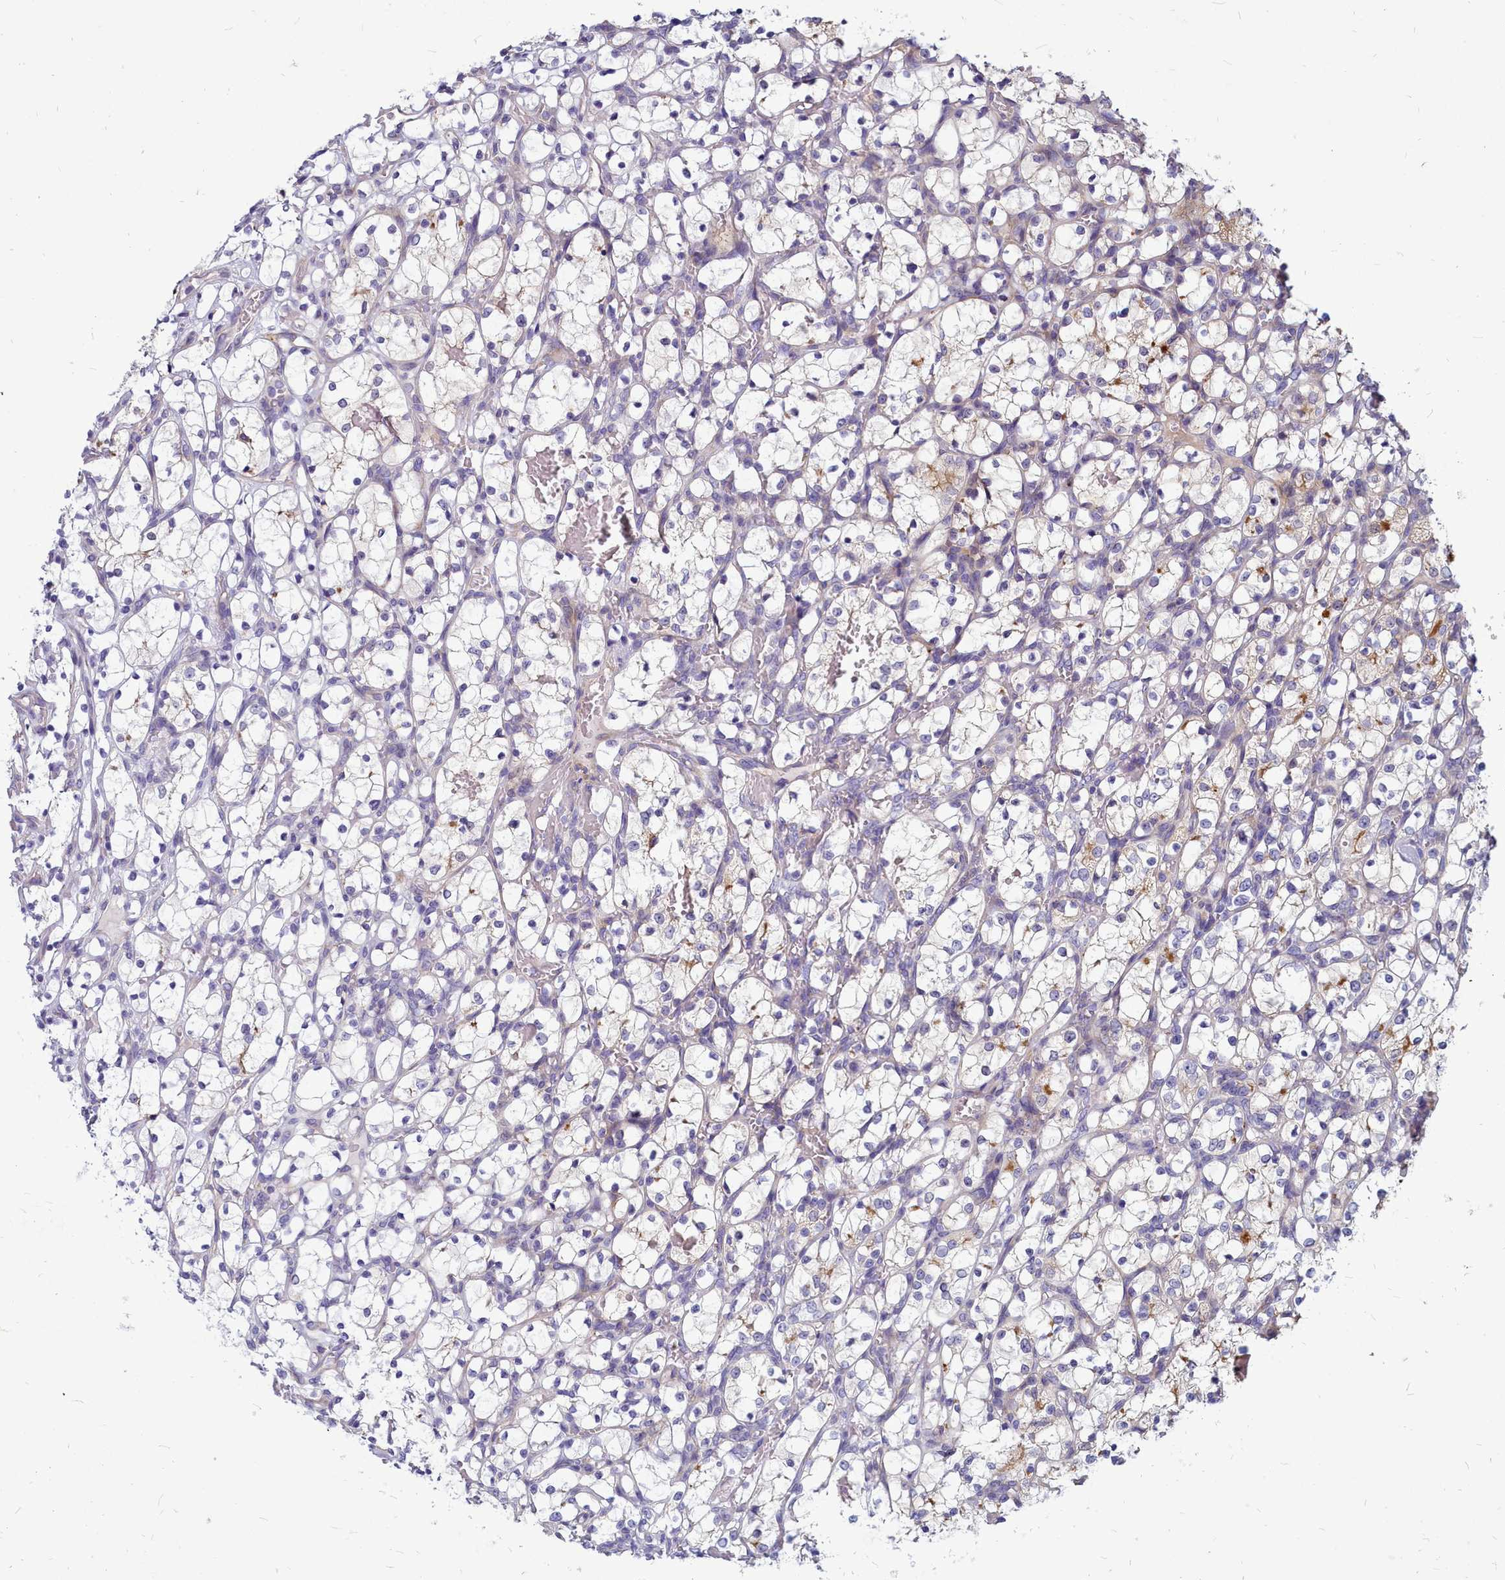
{"staining": {"intensity": "negative", "quantity": "none", "location": "none"}, "tissue": "renal cancer", "cell_type": "Tumor cells", "image_type": "cancer", "snomed": [{"axis": "morphology", "description": "Adenocarcinoma, NOS"}, {"axis": "topography", "description": "Kidney"}], "caption": "High power microscopy photomicrograph of an immunohistochemistry (IHC) photomicrograph of adenocarcinoma (renal), revealing no significant expression in tumor cells.", "gene": "SMPD4", "patient": {"sex": "female", "age": 69}}